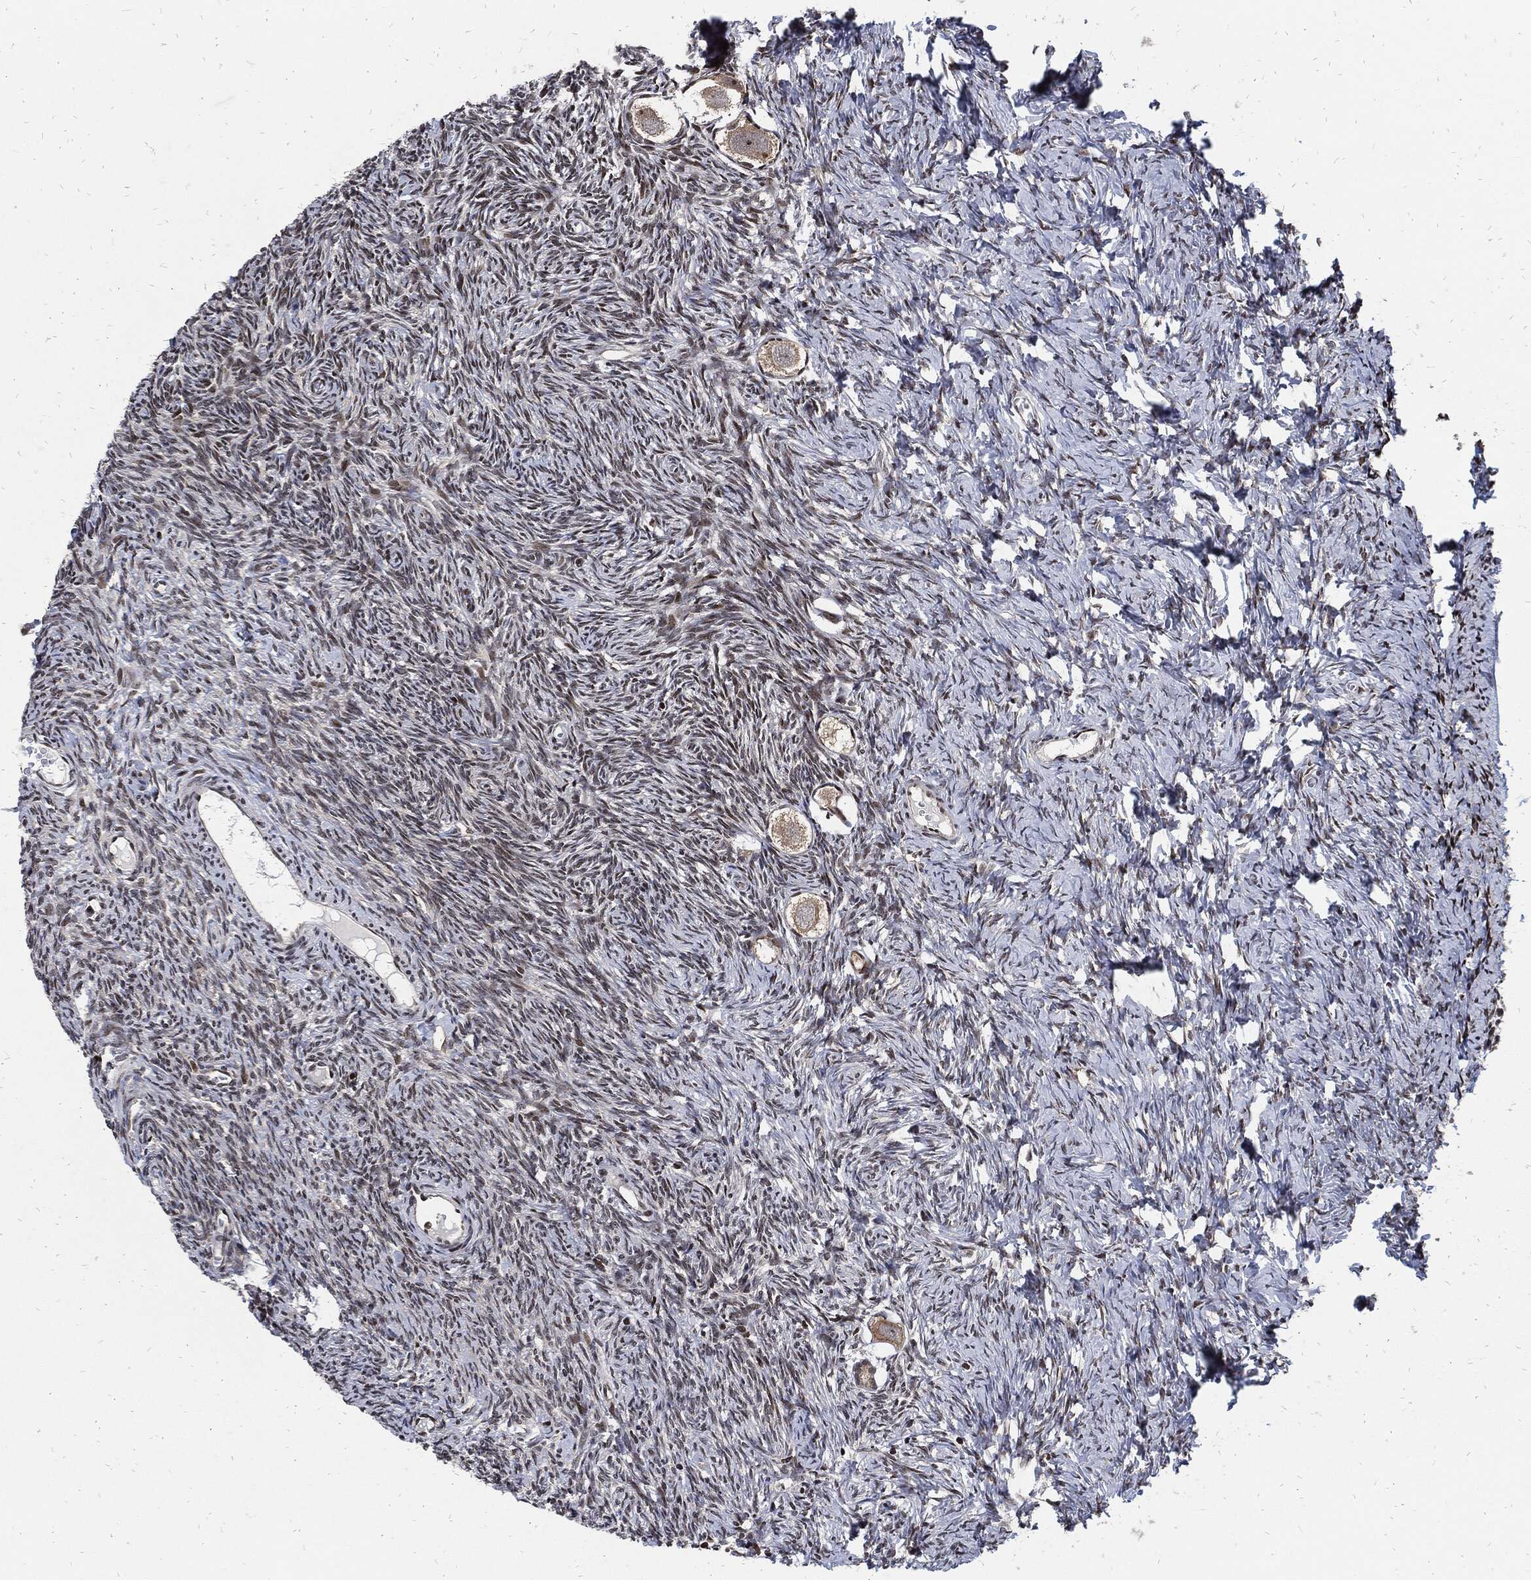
{"staining": {"intensity": "weak", "quantity": ">75%", "location": "cytoplasmic/membranous"}, "tissue": "ovary", "cell_type": "Follicle cells", "image_type": "normal", "snomed": [{"axis": "morphology", "description": "Normal tissue, NOS"}, {"axis": "topography", "description": "Ovary"}], "caption": "The image reveals a brown stain indicating the presence of a protein in the cytoplasmic/membranous of follicle cells in ovary. (DAB IHC with brightfield microscopy, high magnification).", "gene": "ZNF775", "patient": {"sex": "female", "age": 27}}